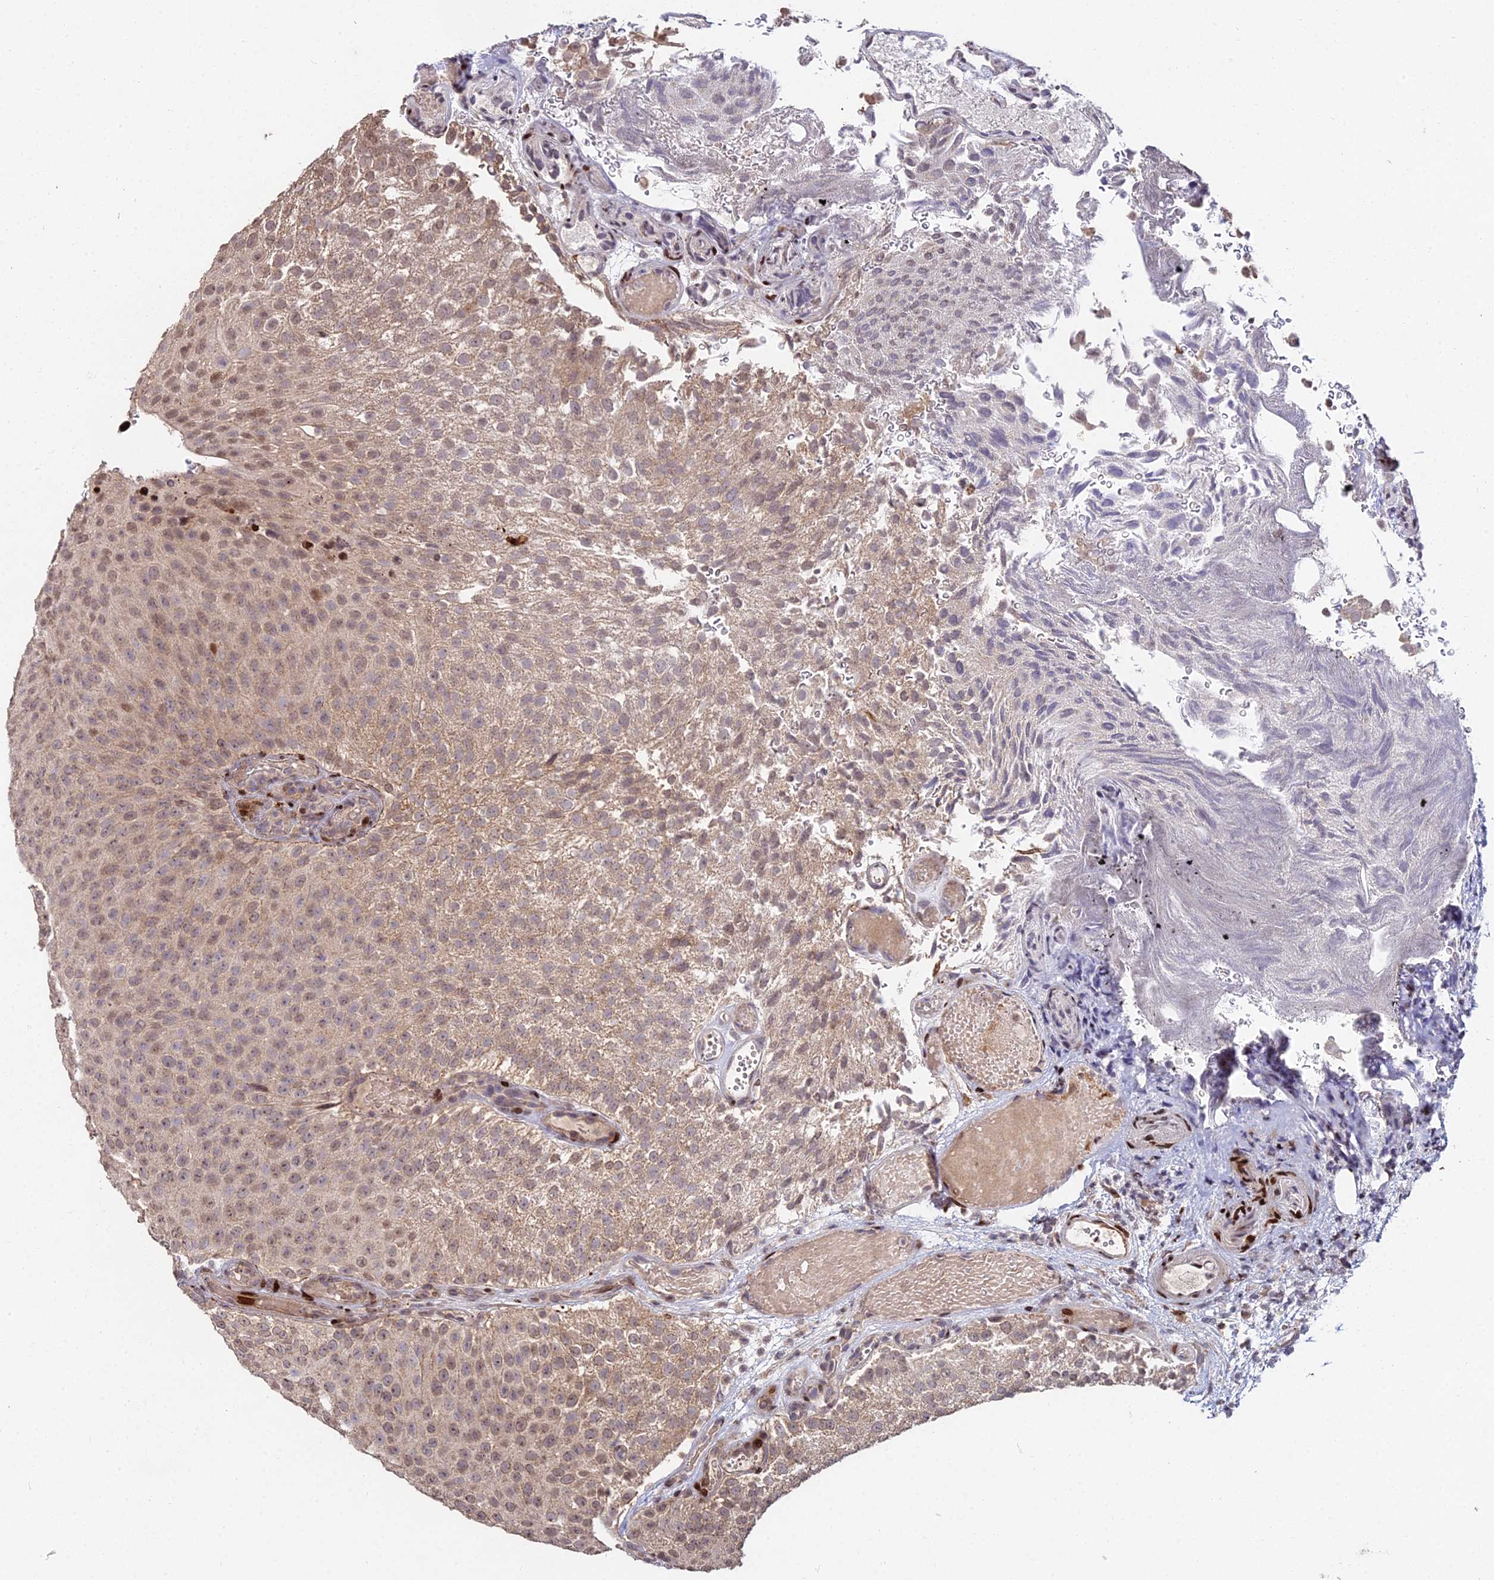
{"staining": {"intensity": "moderate", "quantity": ">75%", "location": "cytoplasmic/membranous,nuclear"}, "tissue": "urothelial cancer", "cell_type": "Tumor cells", "image_type": "cancer", "snomed": [{"axis": "morphology", "description": "Urothelial carcinoma, Low grade"}, {"axis": "topography", "description": "Urinary bladder"}], "caption": "IHC photomicrograph of neoplastic tissue: human low-grade urothelial carcinoma stained using immunohistochemistry (IHC) shows medium levels of moderate protein expression localized specifically in the cytoplasmic/membranous and nuclear of tumor cells, appearing as a cytoplasmic/membranous and nuclear brown color.", "gene": "RBMS2", "patient": {"sex": "male", "age": 78}}